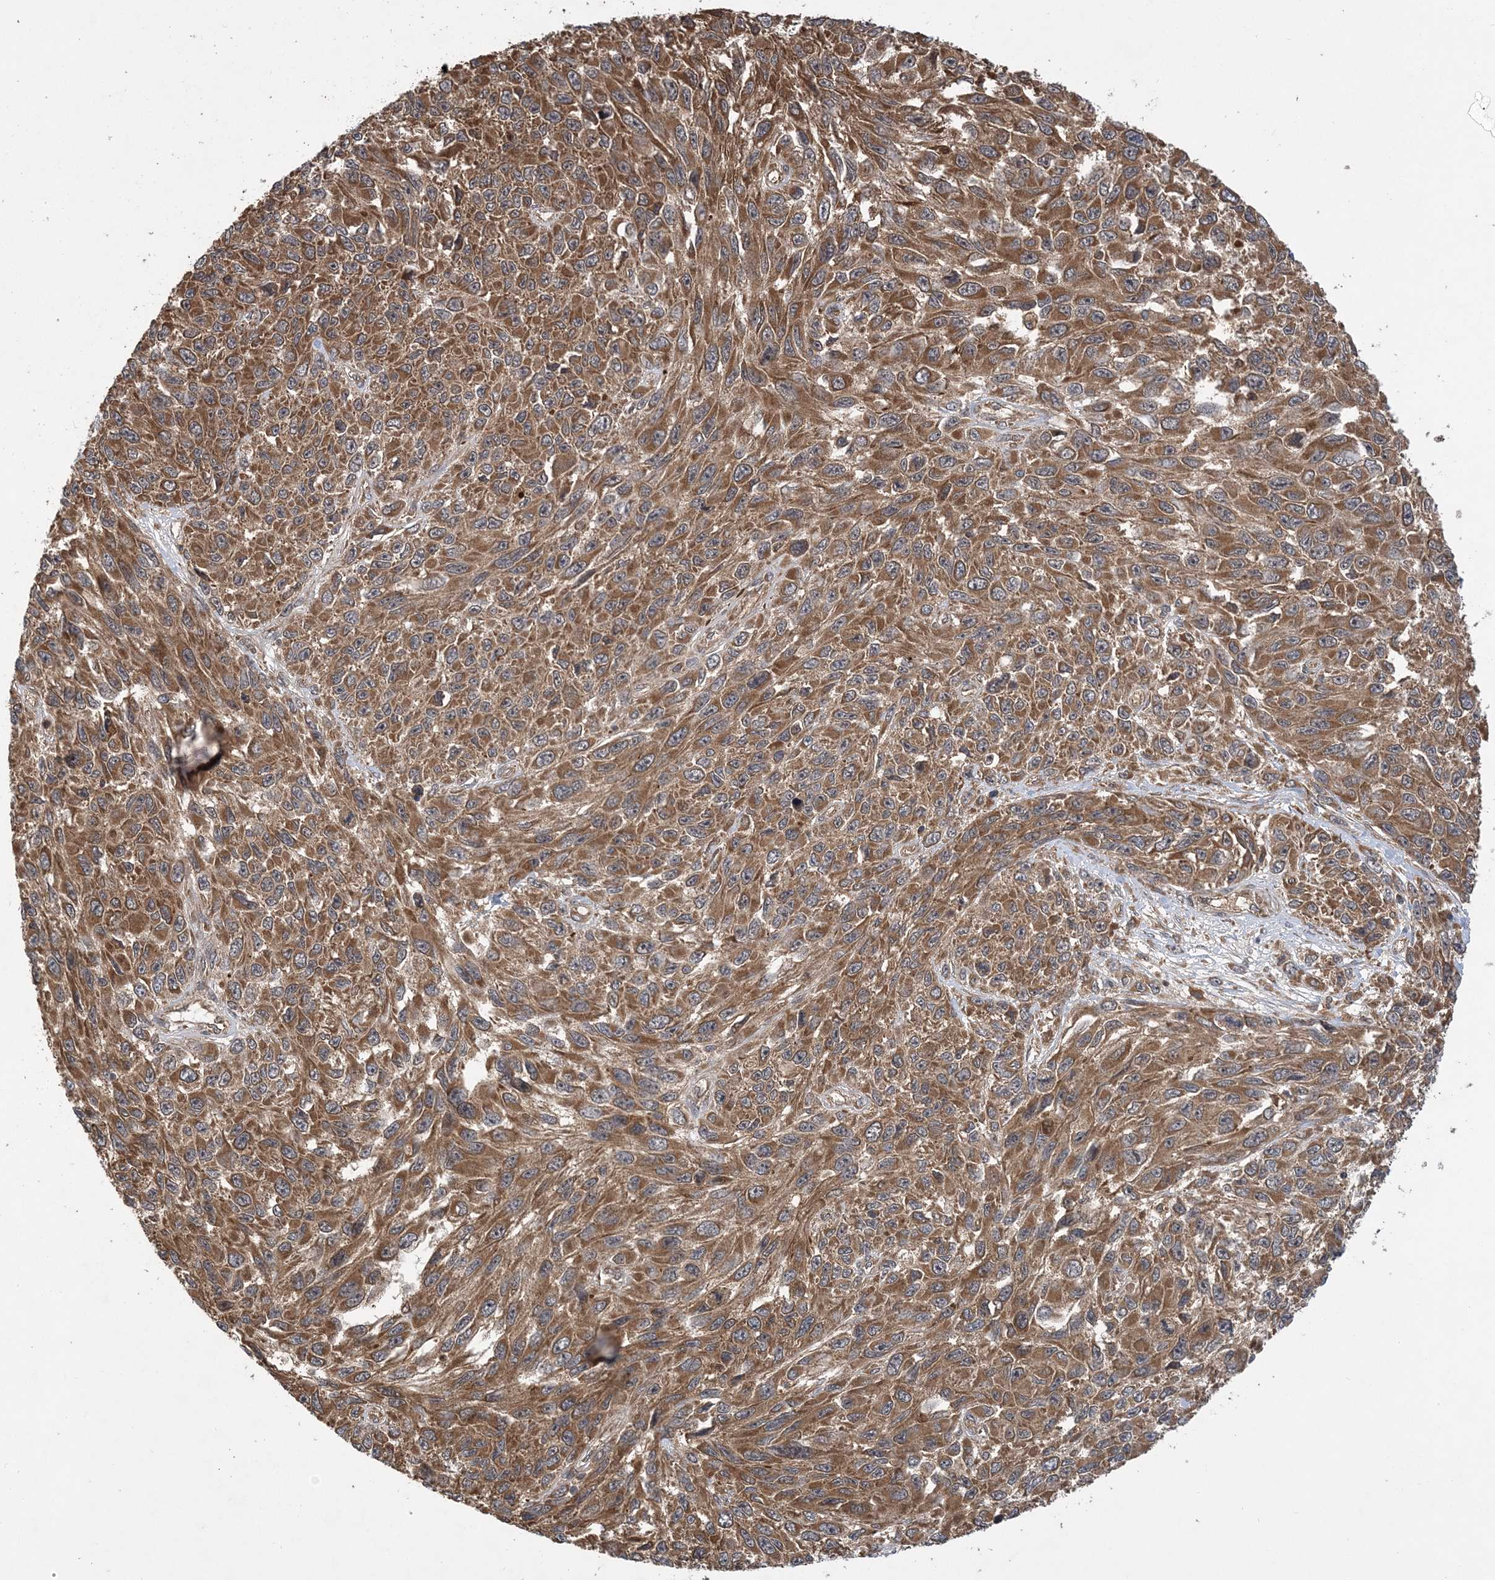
{"staining": {"intensity": "moderate", "quantity": ">75%", "location": "cytoplasmic/membranous"}, "tissue": "melanoma", "cell_type": "Tumor cells", "image_type": "cancer", "snomed": [{"axis": "morphology", "description": "Malignant melanoma, NOS"}, {"axis": "topography", "description": "Skin"}], "caption": "There is medium levels of moderate cytoplasmic/membranous expression in tumor cells of melanoma, as demonstrated by immunohistochemical staining (brown color).", "gene": "ATG3", "patient": {"sex": "female", "age": 96}}